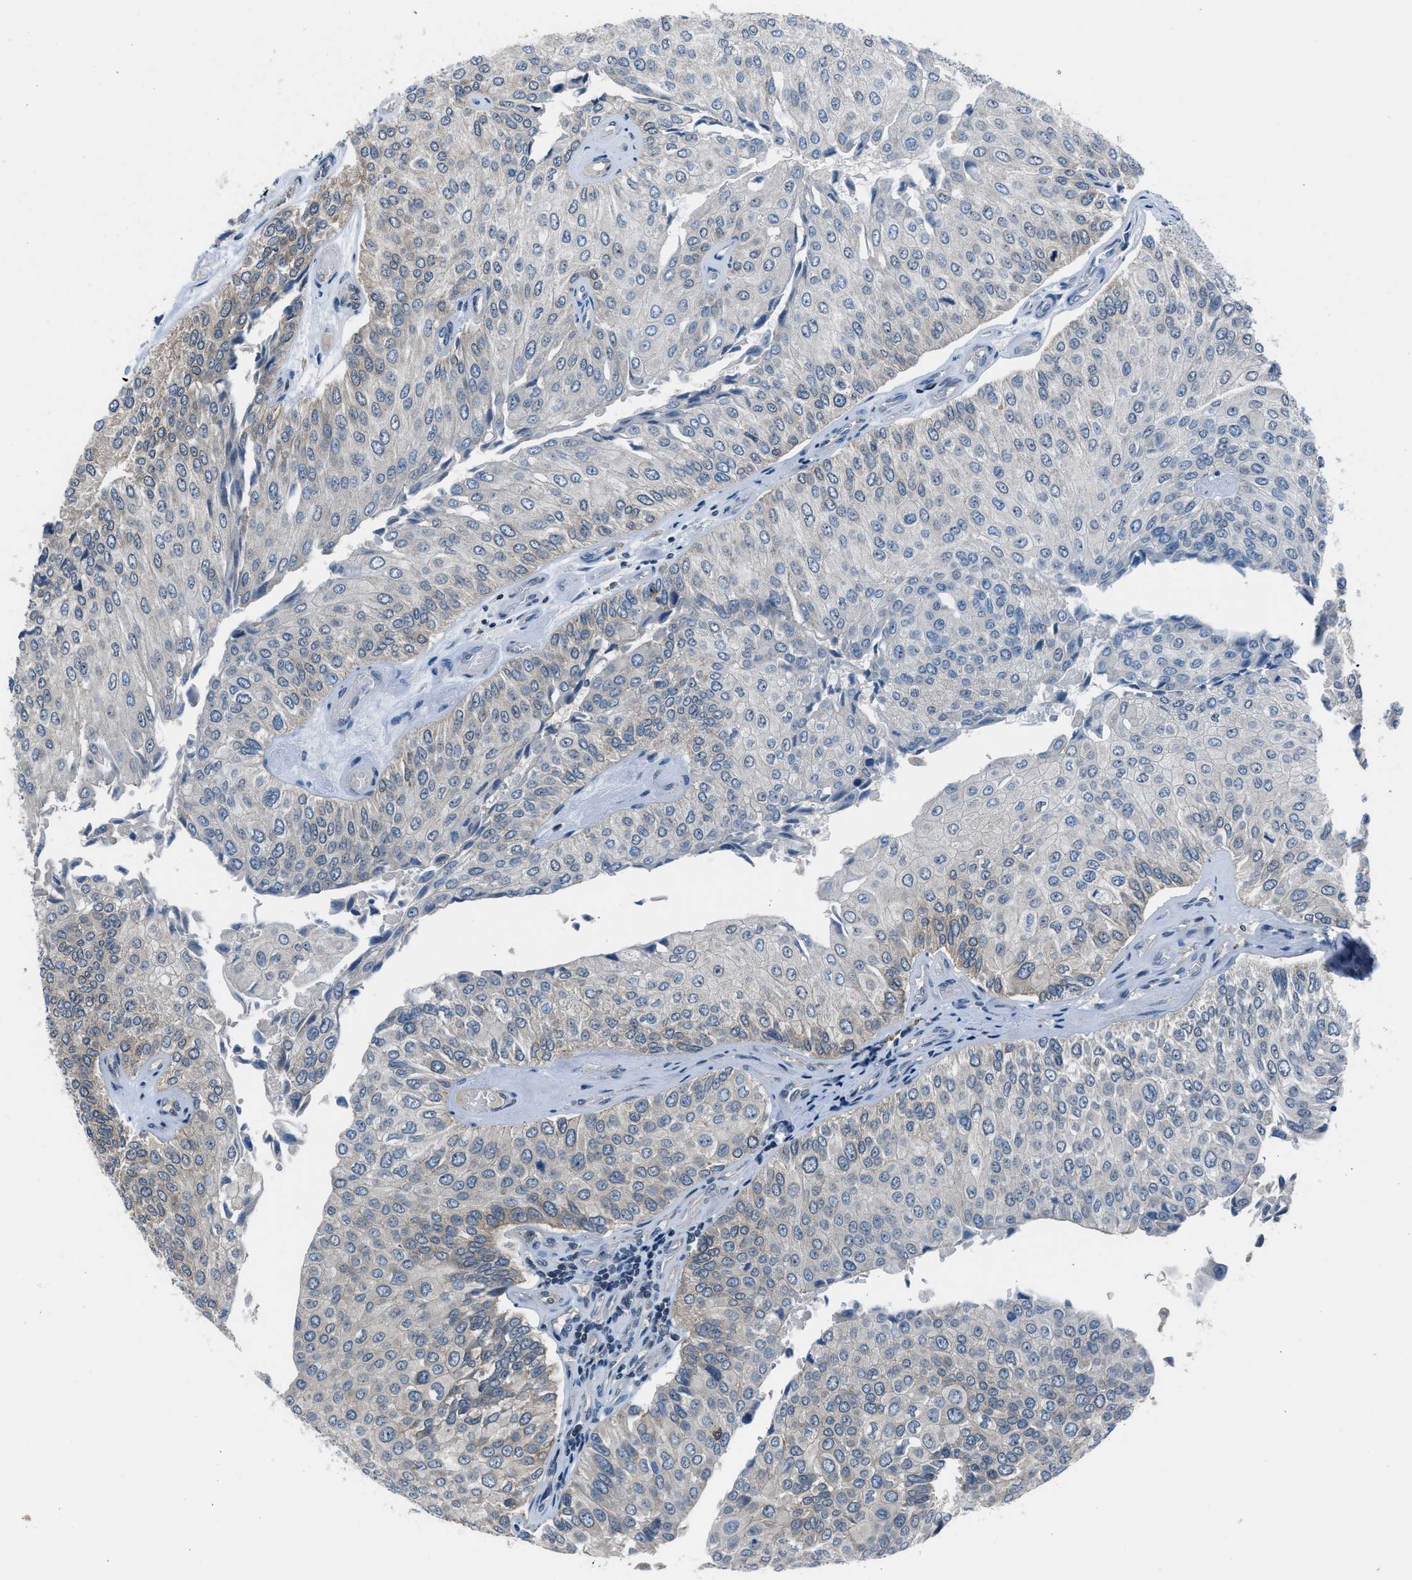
{"staining": {"intensity": "weak", "quantity": "<25%", "location": "cytoplasmic/membranous"}, "tissue": "urothelial cancer", "cell_type": "Tumor cells", "image_type": "cancer", "snomed": [{"axis": "morphology", "description": "Urothelial carcinoma, High grade"}, {"axis": "topography", "description": "Kidney"}, {"axis": "topography", "description": "Urinary bladder"}], "caption": "DAB immunohistochemical staining of urothelial carcinoma (high-grade) reveals no significant expression in tumor cells. The staining is performed using DAB (3,3'-diaminobenzidine) brown chromogen with nuclei counter-stained in using hematoxylin.", "gene": "LMLN", "patient": {"sex": "male", "age": 77}}